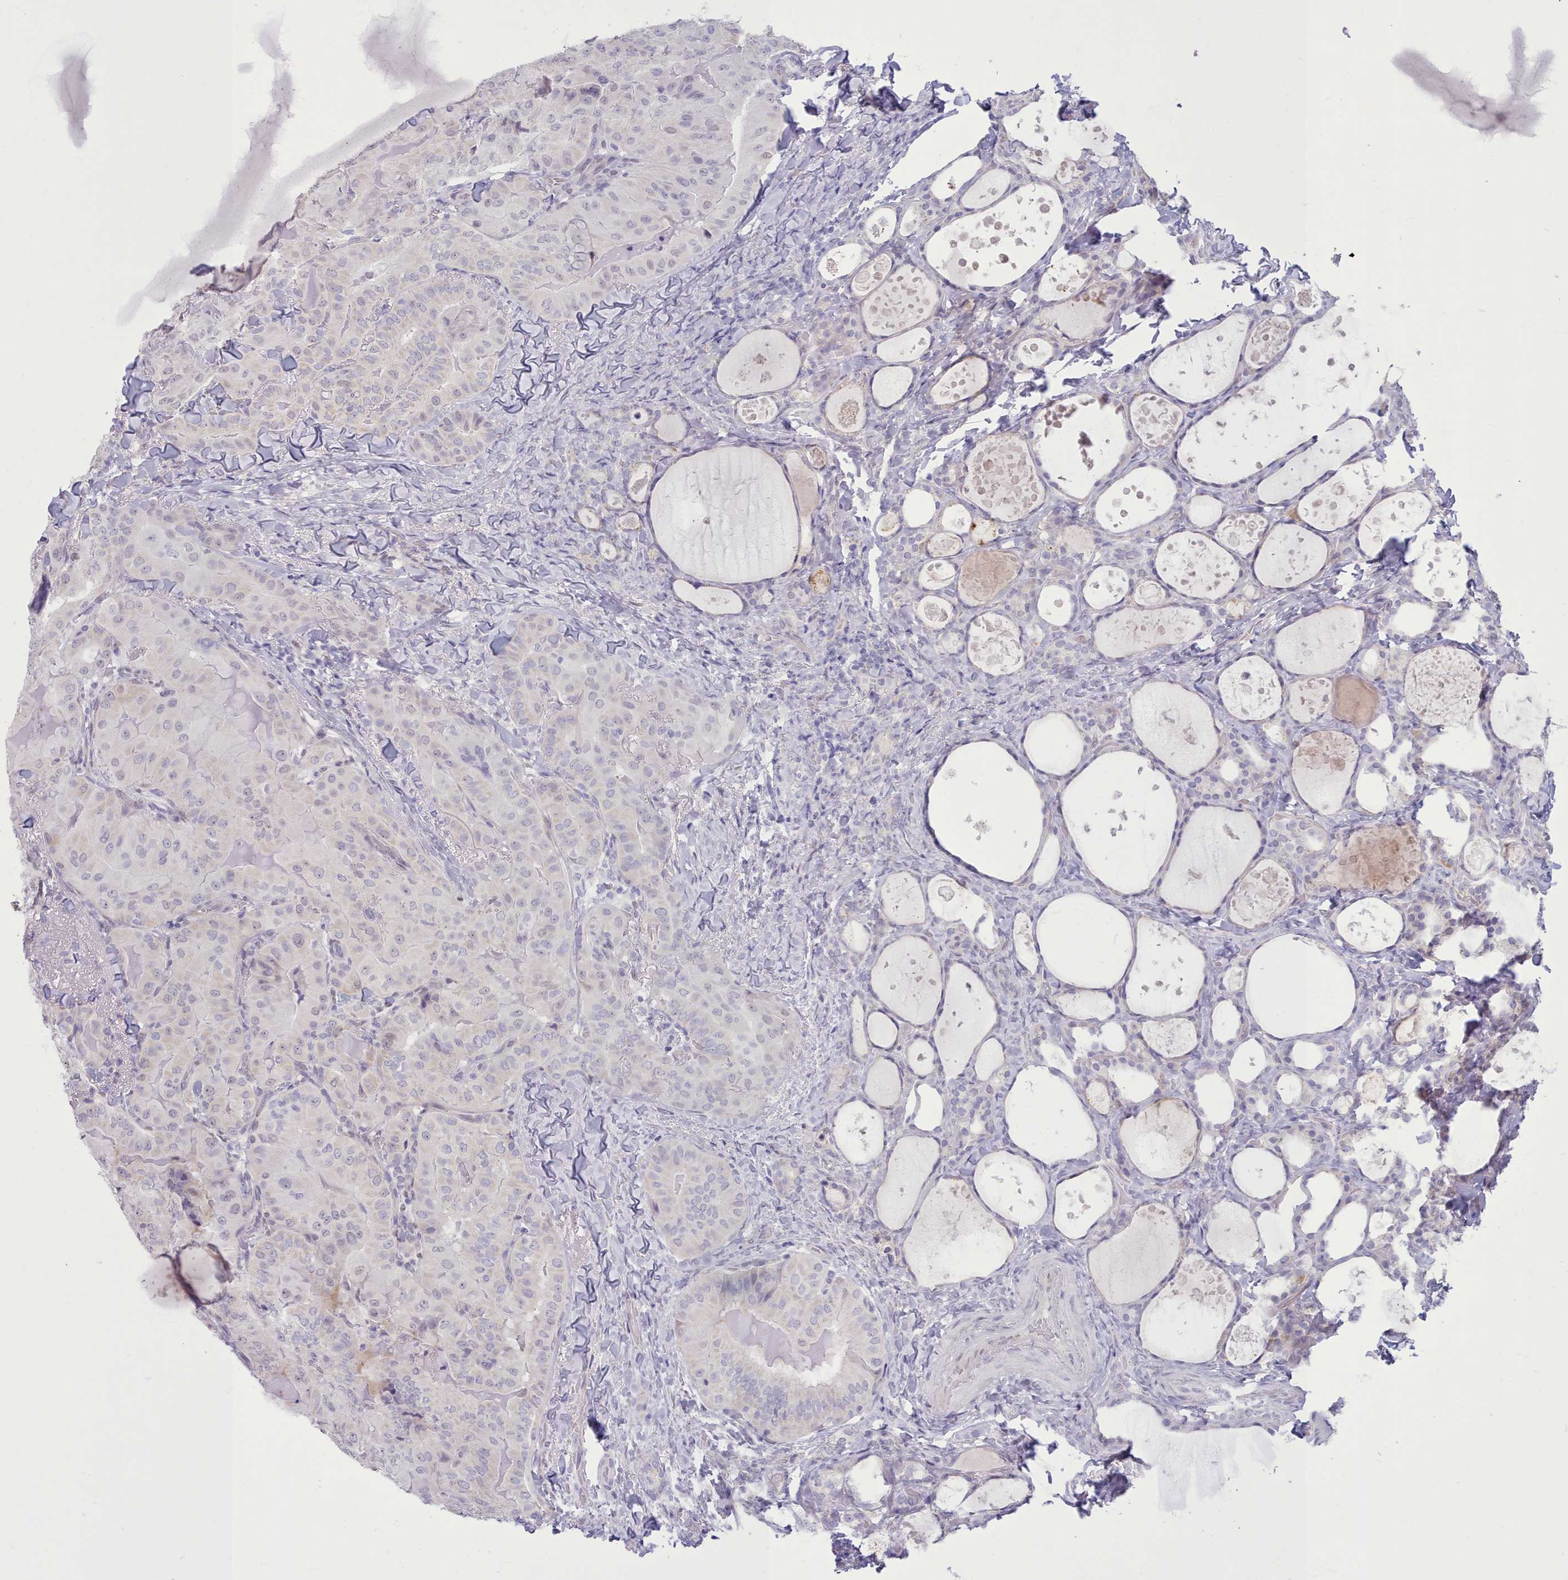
{"staining": {"intensity": "weak", "quantity": "<25%", "location": "nuclear"}, "tissue": "thyroid cancer", "cell_type": "Tumor cells", "image_type": "cancer", "snomed": [{"axis": "morphology", "description": "Papillary adenocarcinoma, NOS"}, {"axis": "topography", "description": "Thyroid gland"}], "caption": "Thyroid papillary adenocarcinoma was stained to show a protein in brown. There is no significant expression in tumor cells.", "gene": "TMEM253", "patient": {"sex": "female", "age": 68}}